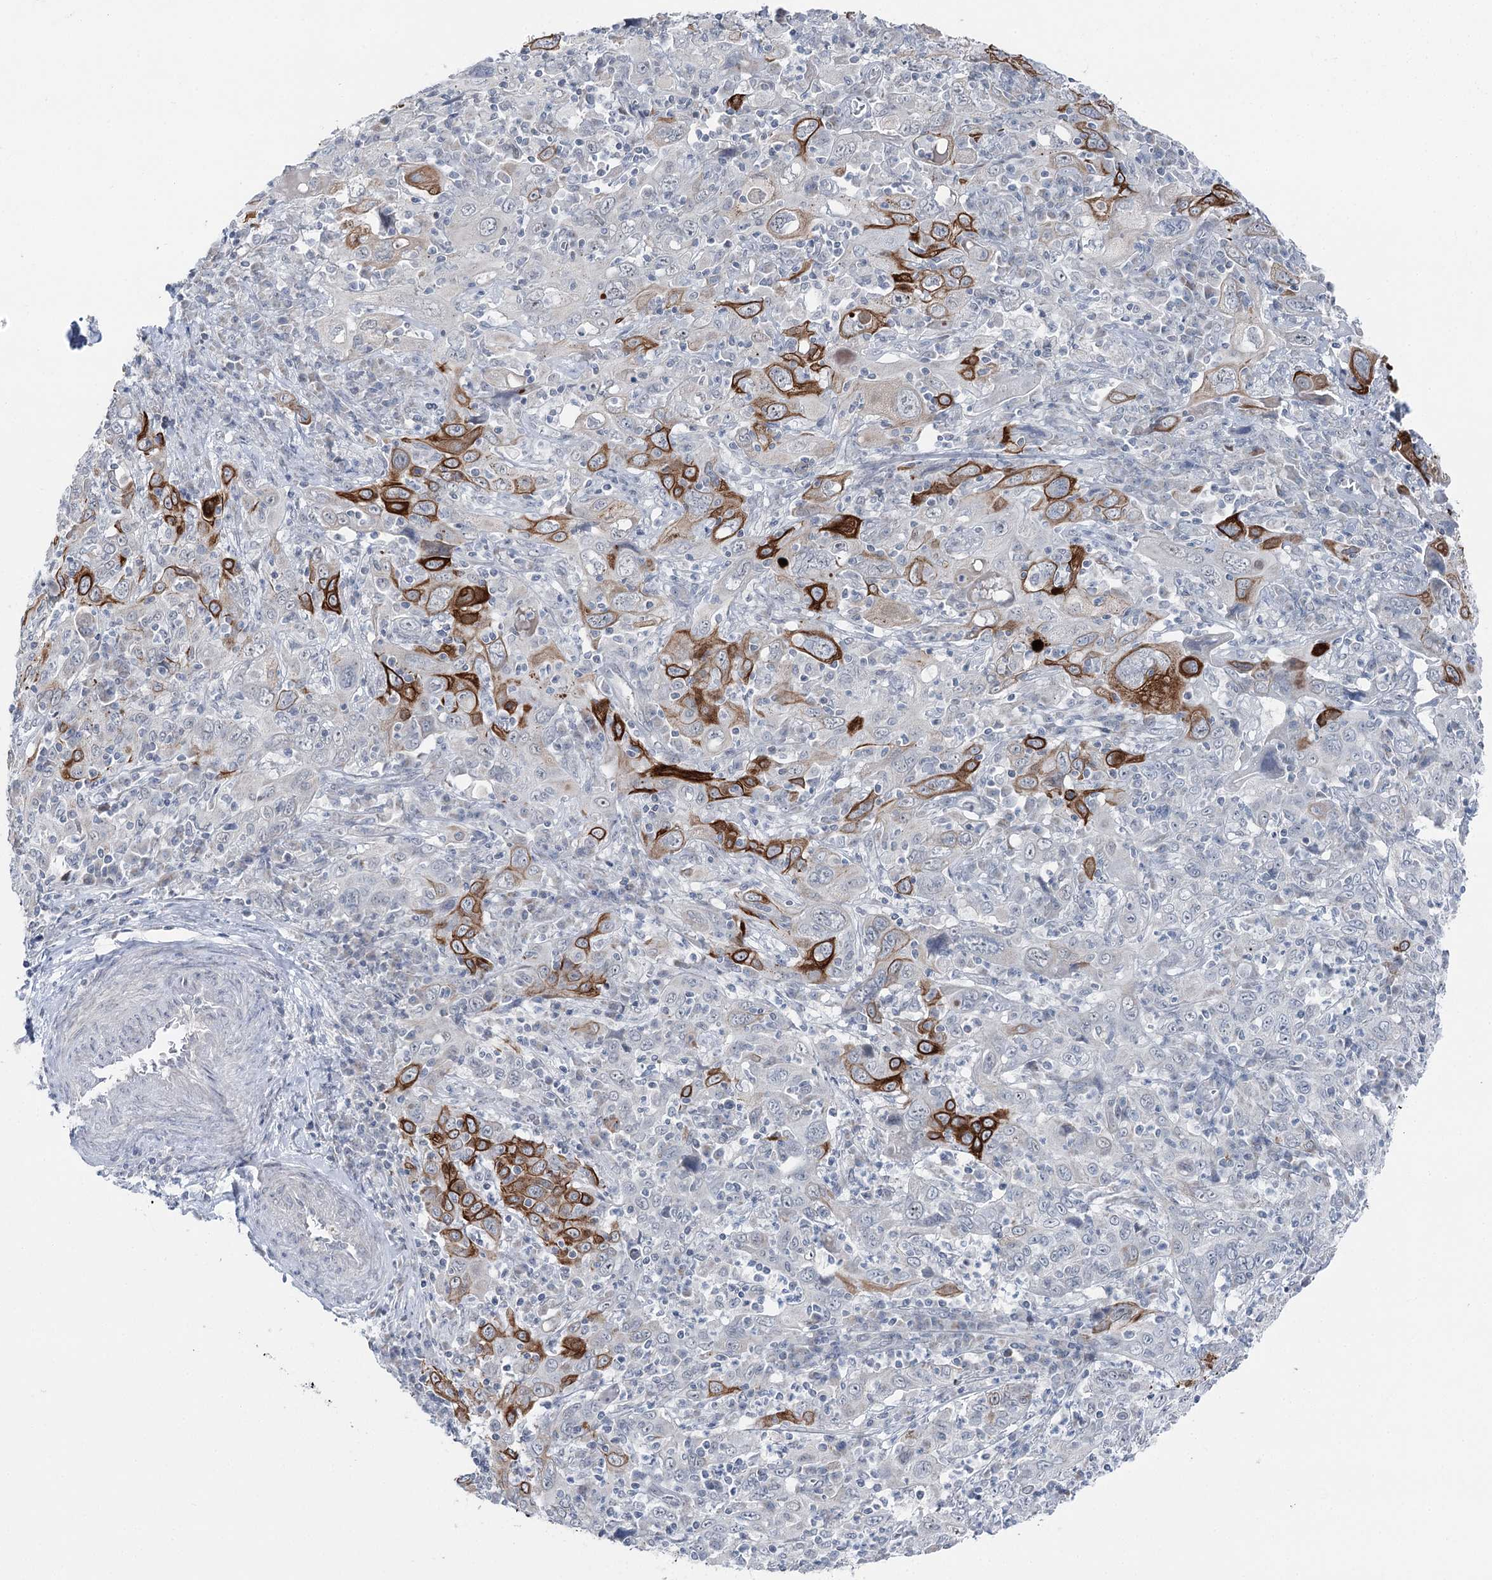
{"staining": {"intensity": "strong", "quantity": "<25%", "location": "cytoplasmic/membranous"}, "tissue": "cervical cancer", "cell_type": "Tumor cells", "image_type": "cancer", "snomed": [{"axis": "morphology", "description": "Squamous cell carcinoma, NOS"}, {"axis": "topography", "description": "Cervix"}], "caption": "Immunohistochemical staining of squamous cell carcinoma (cervical) exhibits medium levels of strong cytoplasmic/membranous protein staining in approximately <25% of tumor cells.", "gene": "STEEP1", "patient": {"sex": "female", "age": 46}}